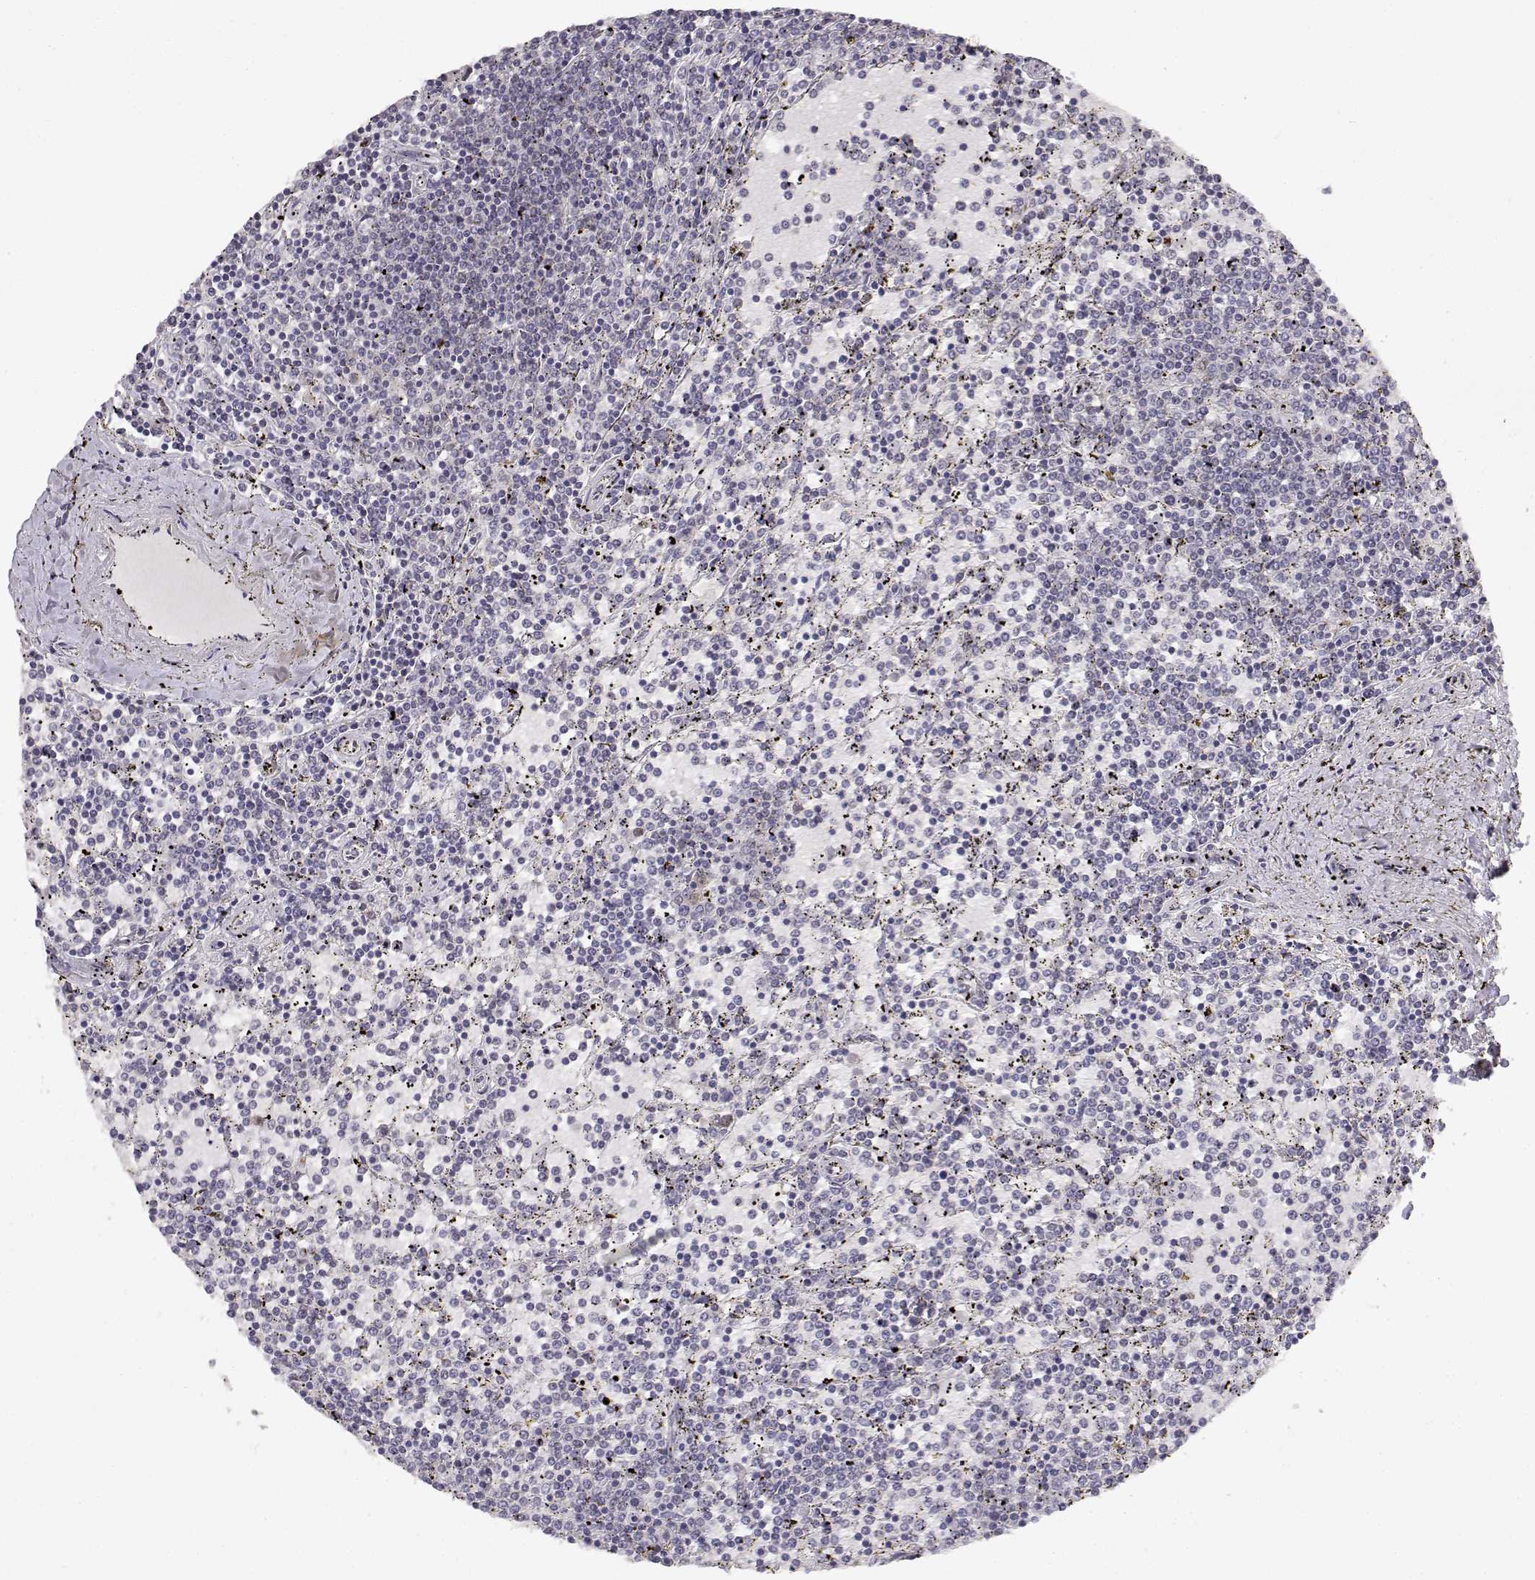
{"staining": {"intensity": "negative", "quantity": "none", "location": "none"}, "tissue": "lymphoma", "cell_type": "Tumor cells", "image_type": "cancer", "snomed": [{"axis": "morphology", "description": "Malignant lymphoma, non-Hodgkin's type, Low grade"}, {"axis": "topography", "description": "Spleen"}], "caption": "Protein analysis of lymphoma displays no significant staining in tumor cells.", "gene": "RAD51", "patient": {"sex": "female", "age": 77}}